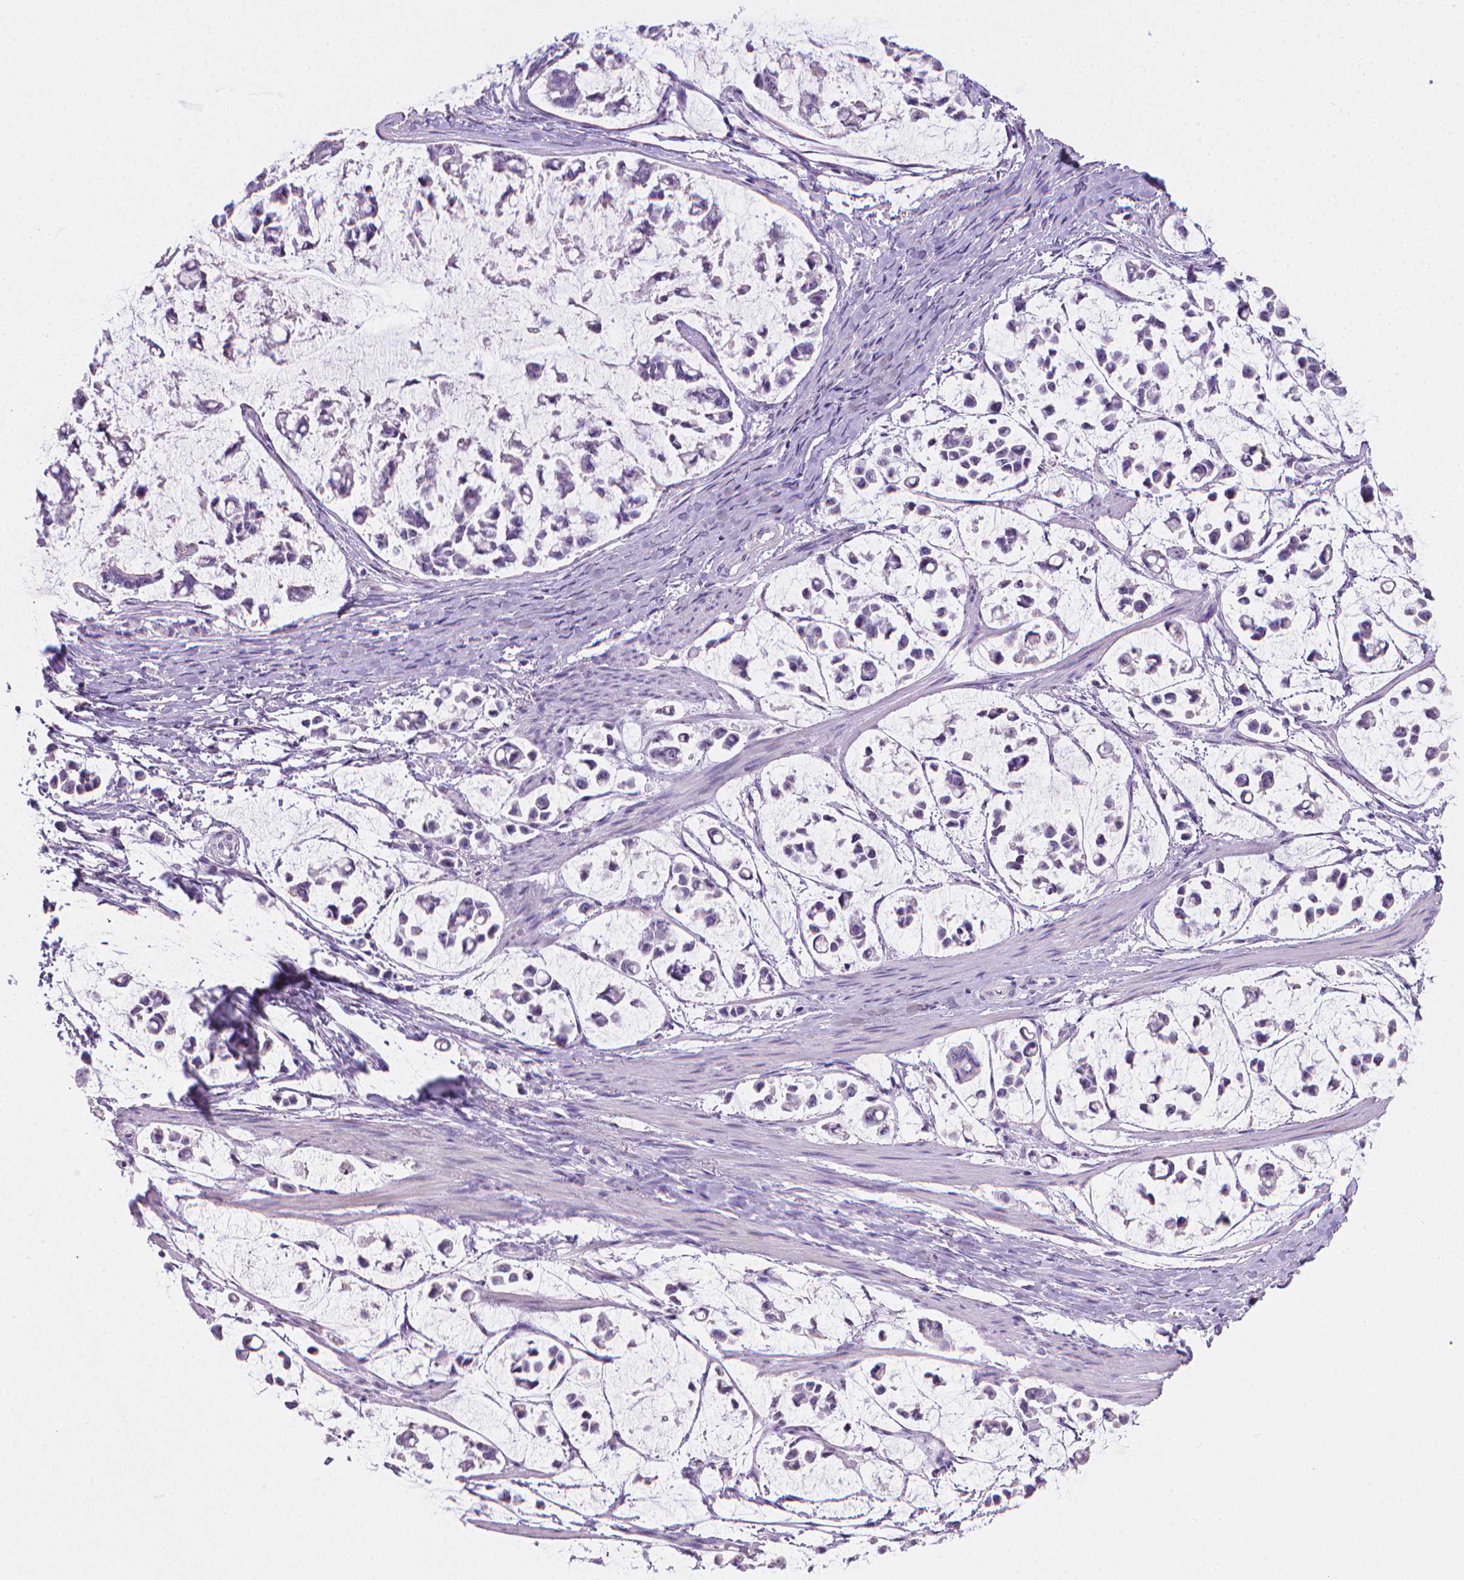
{"staining": {"intensity": "negative", "quantity": "none", "location": "none"}, "tissue": "stomach cancer", "cell_type": "Tumor cells", "image_type": "cancer", "snomed": [{"axis": "morphology", "description": "Adenocarcinoma, NOS"}, {"axis": "topography", "description": "Stomach"}], "caption": "IHC of human stomach cancer exhibits no positivity in tumor cells.", "gene": "TNNI2", "patient": {"sex": "male", "age": 82}}